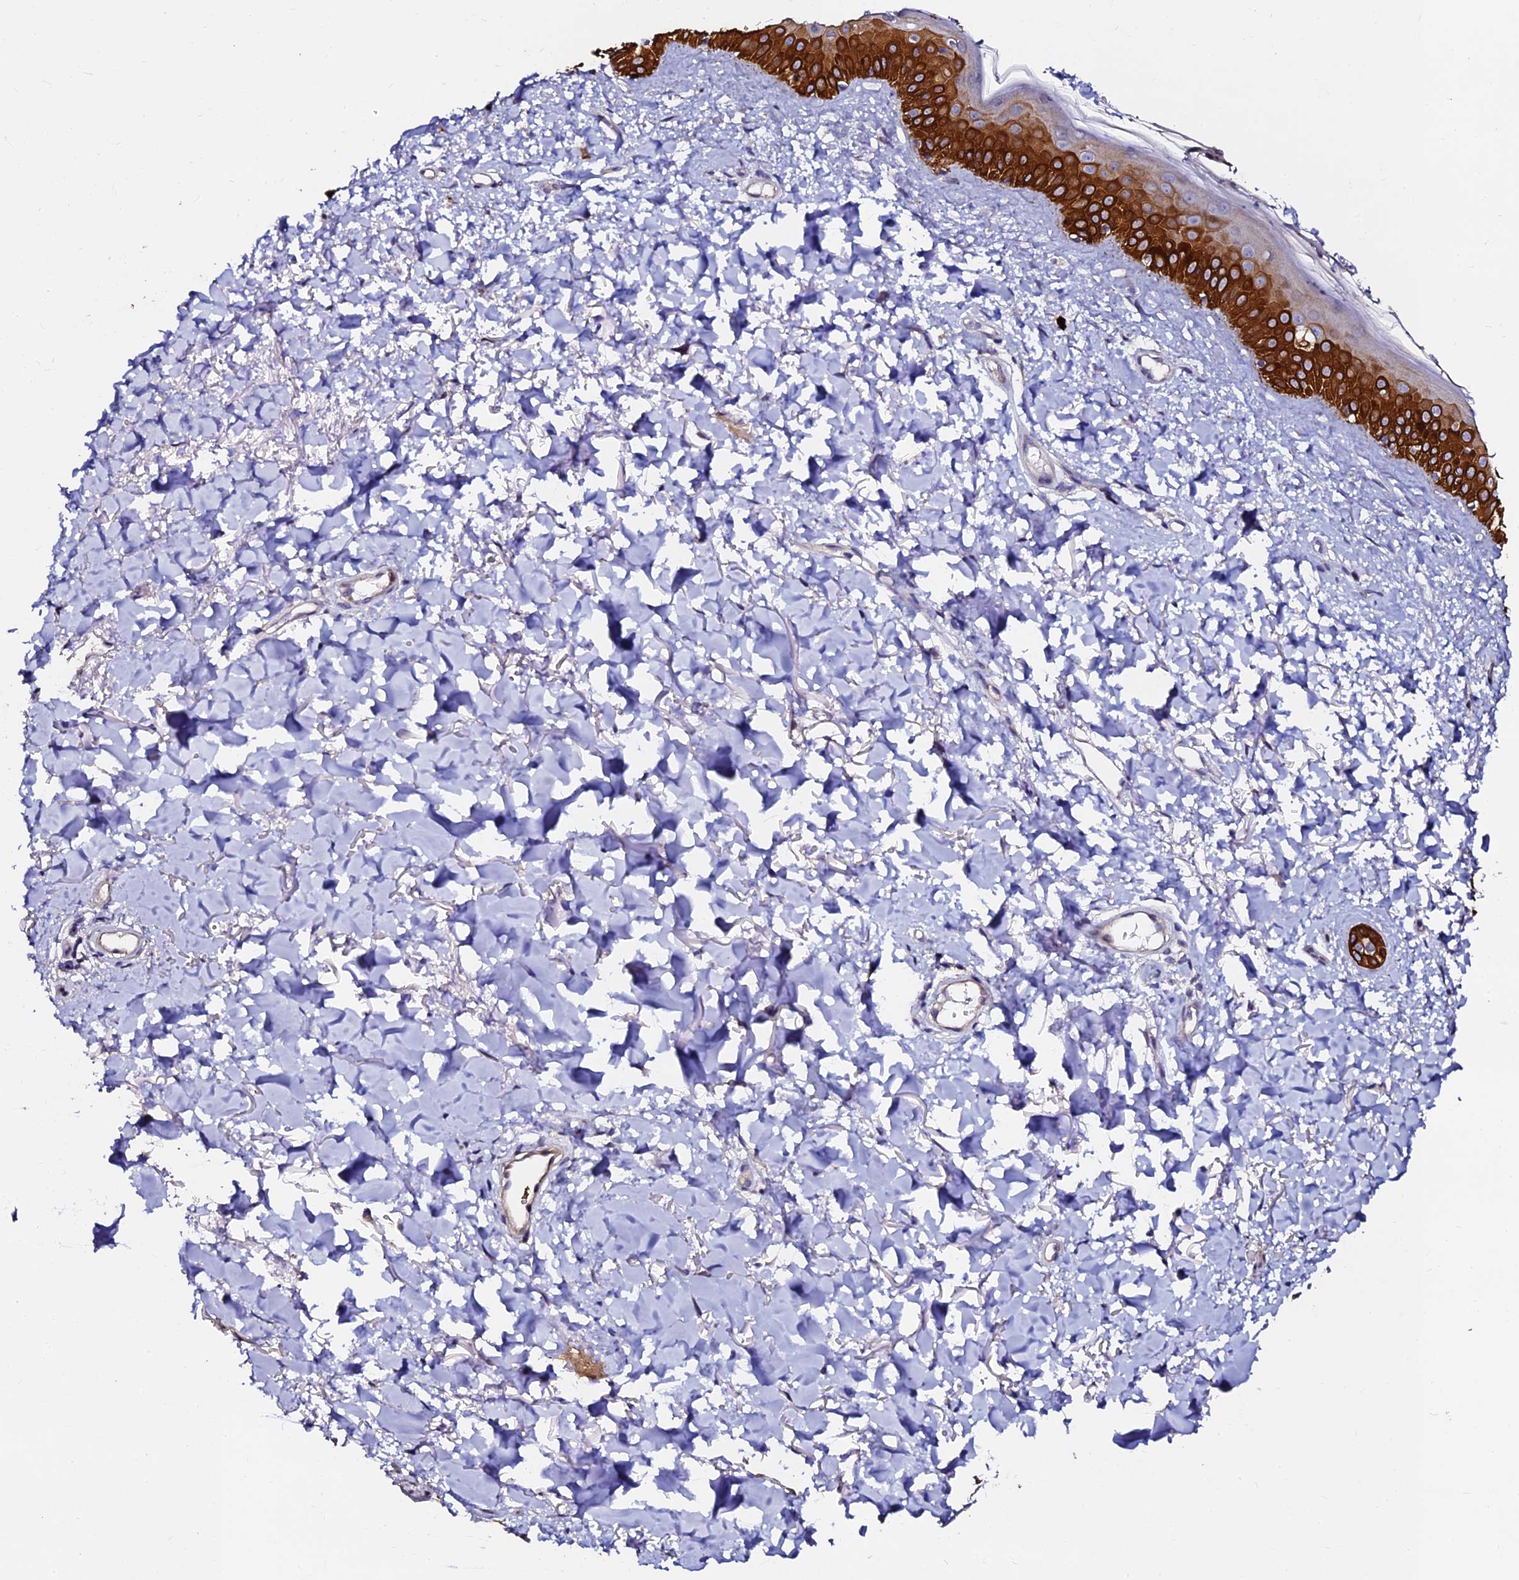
{"staining": {"intensity": "negative", "quantity": "none", "location": "none"}, "tissue": "skin", "cell_type": "Fibroblasts", "image_type": "normal", "snomed": [{"axis": "morphology", "description": "Normal tissue, NOS"}, {"axis": "topography", "description": "Skin"}], "caption": "The photomicrograph displays no staining of fibroblasts in benign skin. (Brightfield microscopy of DAB (3,3'-diaminobenzidine) immunohistochemistry (IHC) at high magnification).", "gene": "GPN3", "patient": {"sex": "female", "age": 58}}